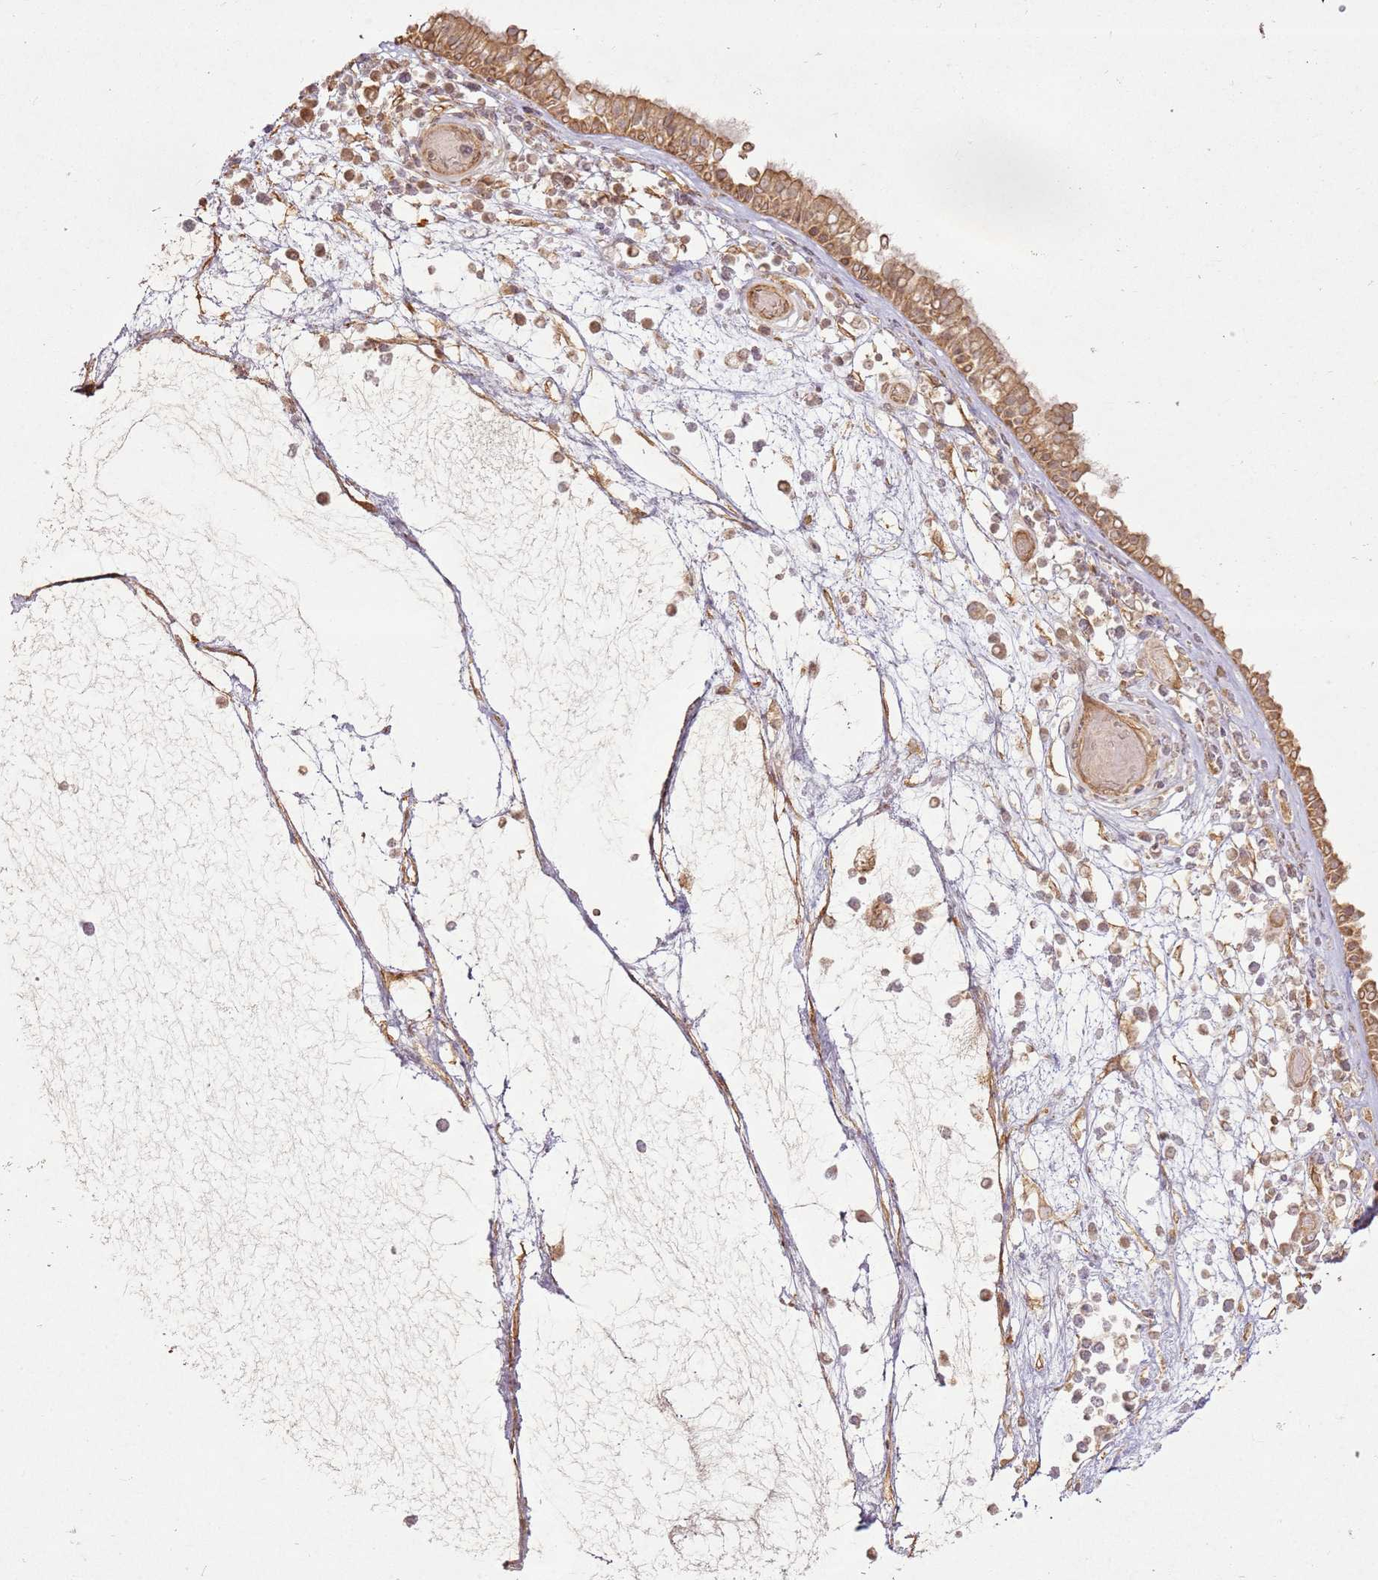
{"staining": {"intensity": "moderate", "quantity": ">75%", "location": "cytoplasmic/membranous"}, "tissue": "nasopharynx", "cell_type": "Respiratory epithelial cells", "image_type": "normal", "snomed": [{"axis": "morphology", "description": "Normal tissue, NOS"}, {"axis": "morphology", "description": "Inflammation, NOS"}, {"axis": "topography", "description": "Nasopharynx"}], "caption": "Brown immunohistochemical staining in unremarkable nasopharynx exhibits moderate cytoplasmic/membranous positivity in approximately >75% of respiratory epithelial cells. (Stains: DAB in brown, nuclei in blue, Microscopy: brightfield microscopy at high magnification).", "gene": "ZNF776", "patient": {"sex": "male", "age": 70}}